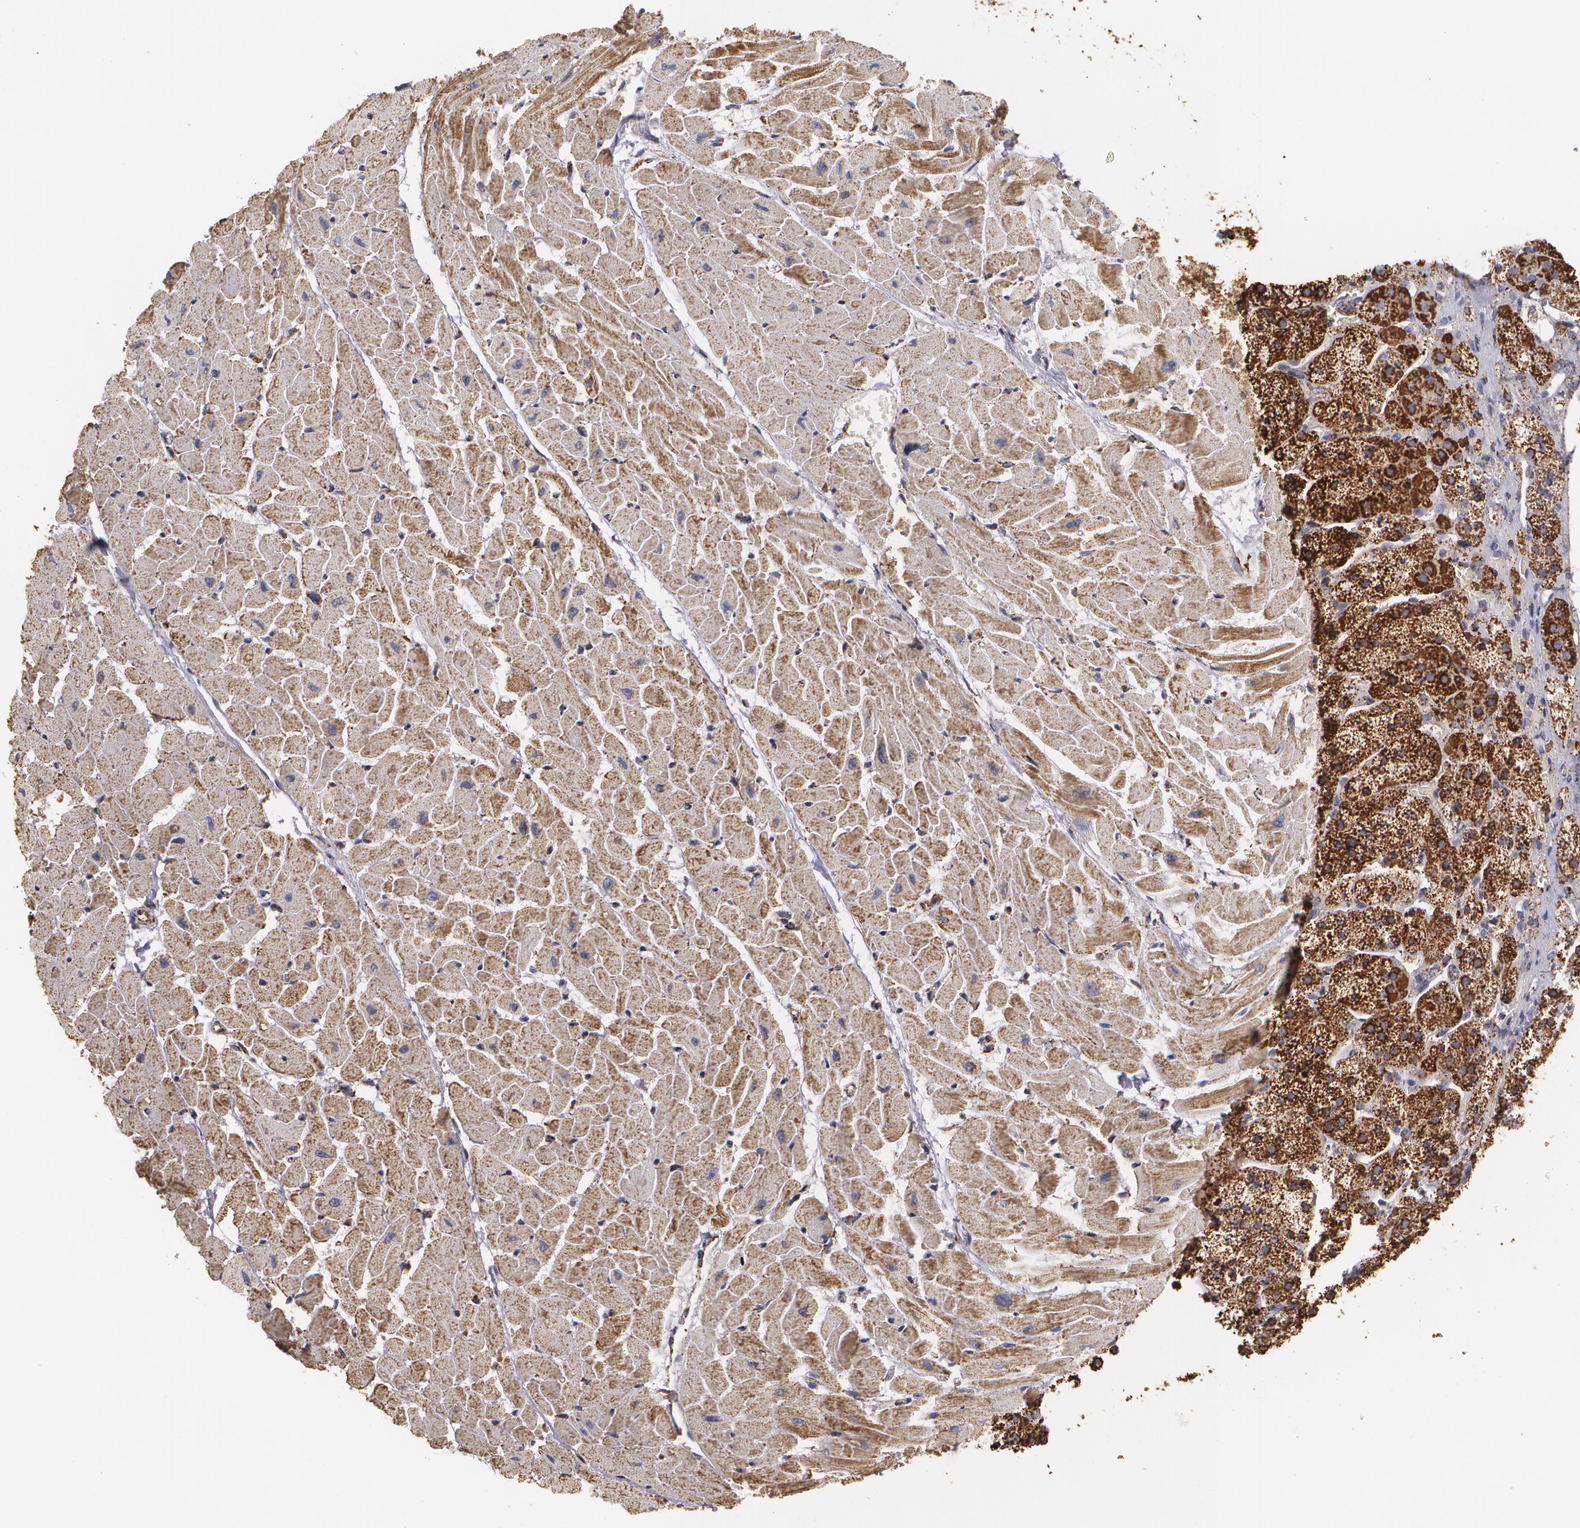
{"staining": {"intensity": "moderate", "quantity": "25%-75%", "location": "cytoplasmic/membranous"}, "tissue": "heart muscle", "cell_type": "Cardiomyocytes", "image_type": "normal", "snomed": [{"axis": "morphology", "description": "Normal tissue, NOS"}, {"axis": "topography", "description": "Heart"}], "caption": "Immunohistochemistry photomicrograph of benign human heart muscle stained for a protein (brown), which demonstrates medium levels of moderate cytoplasmic/membranous expression in about 25%-75% of cardiomyocytes.", "gene": "HSPD1", "patient": {"sex": "female", "age": 19}}